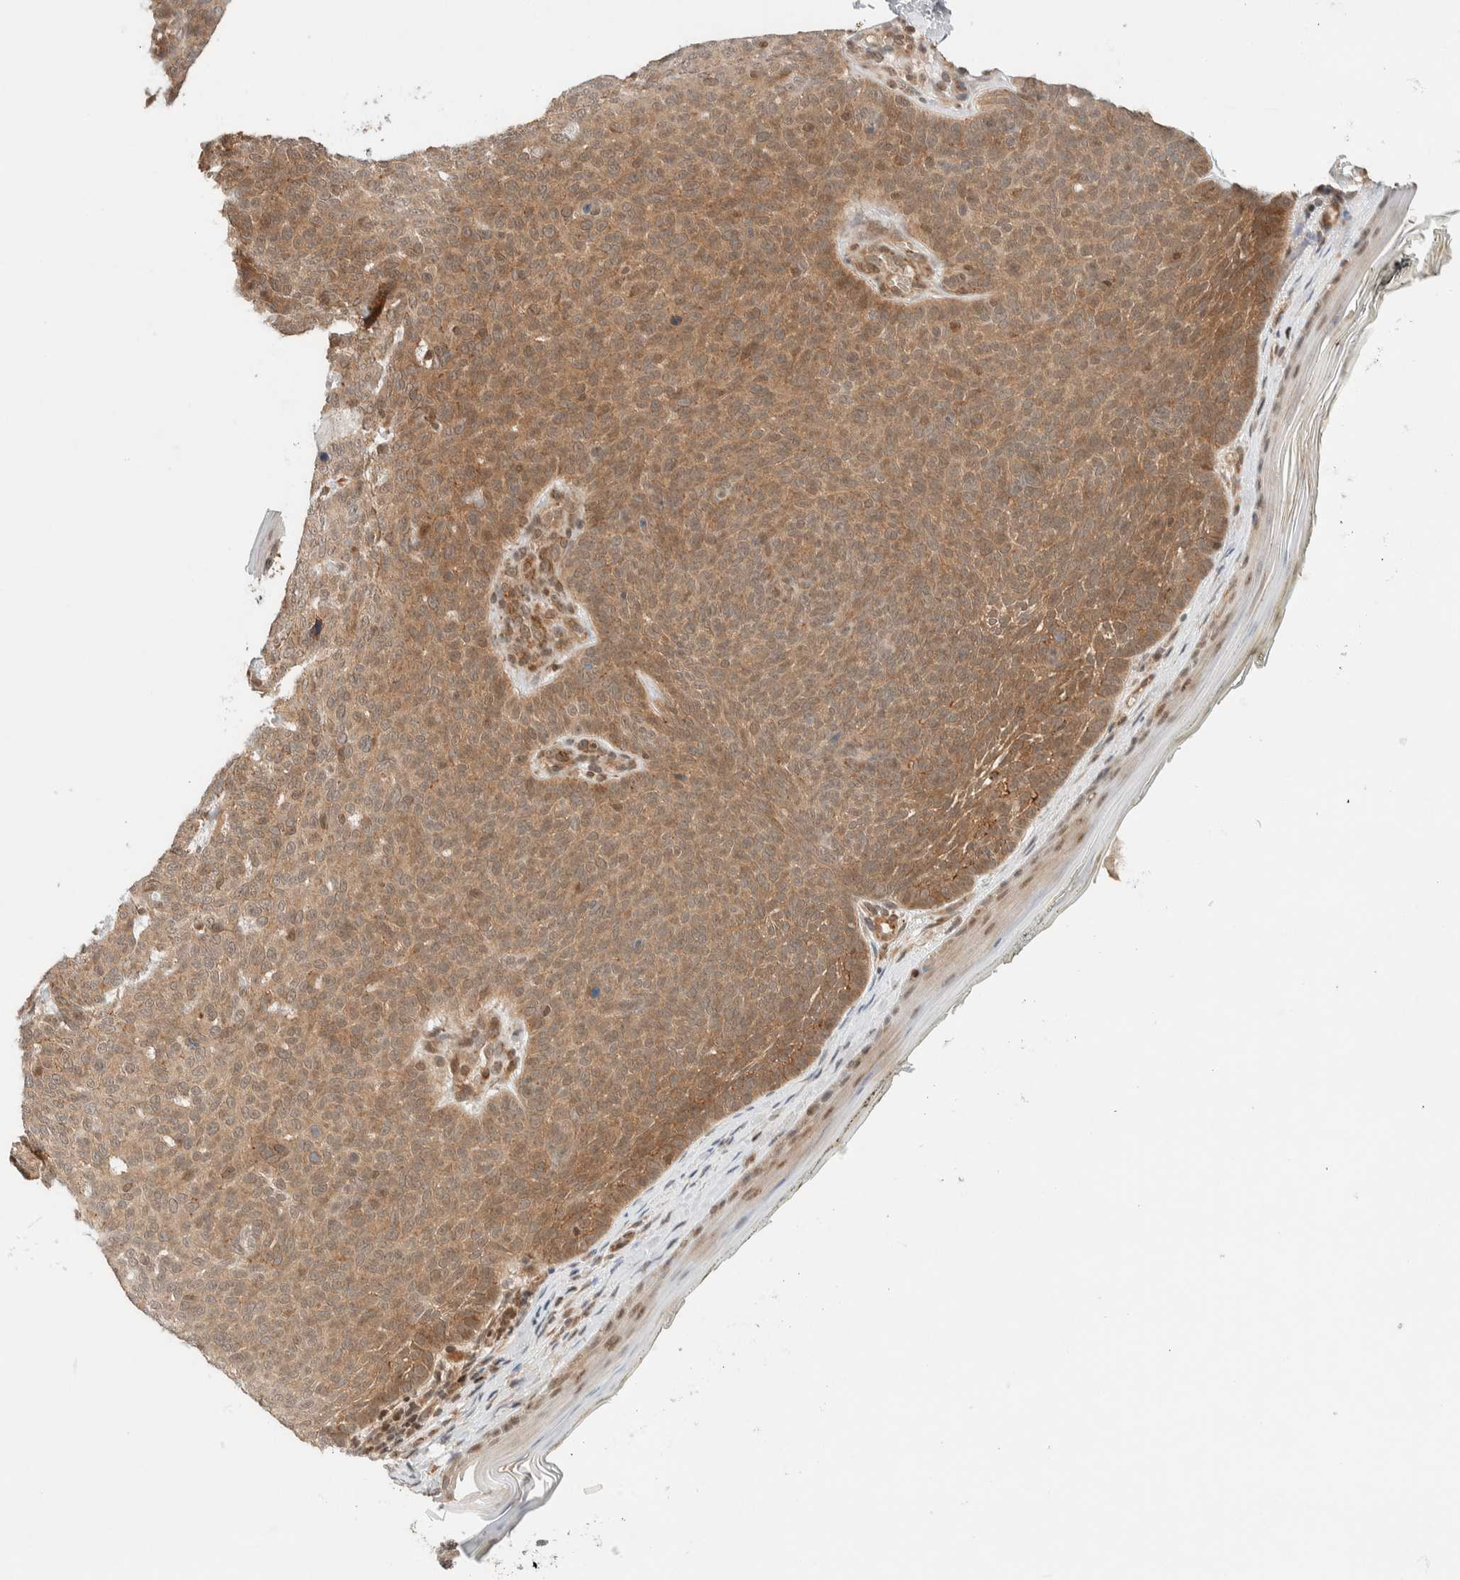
{"staining": {"intensity": "moderate", "quantity": ">75%", "location": "cytoplasmic/membranous"}, "tissue": "skin cancer", "cell_type": "Tumor cells", "image_type": "cancer", "snomed": [{"axis": "morphology", "description": "Basal cell carcinoma"}, {"axis": "topography", "description": "Skin"}], "caption": "Protein expression analysis of human skin cancer reveals moderate cytoplasmic/membranous positivity in approximately >75% of tumor cells.", "gene": "C8orf76", "patient": {"sex": "male", "age": 61}}